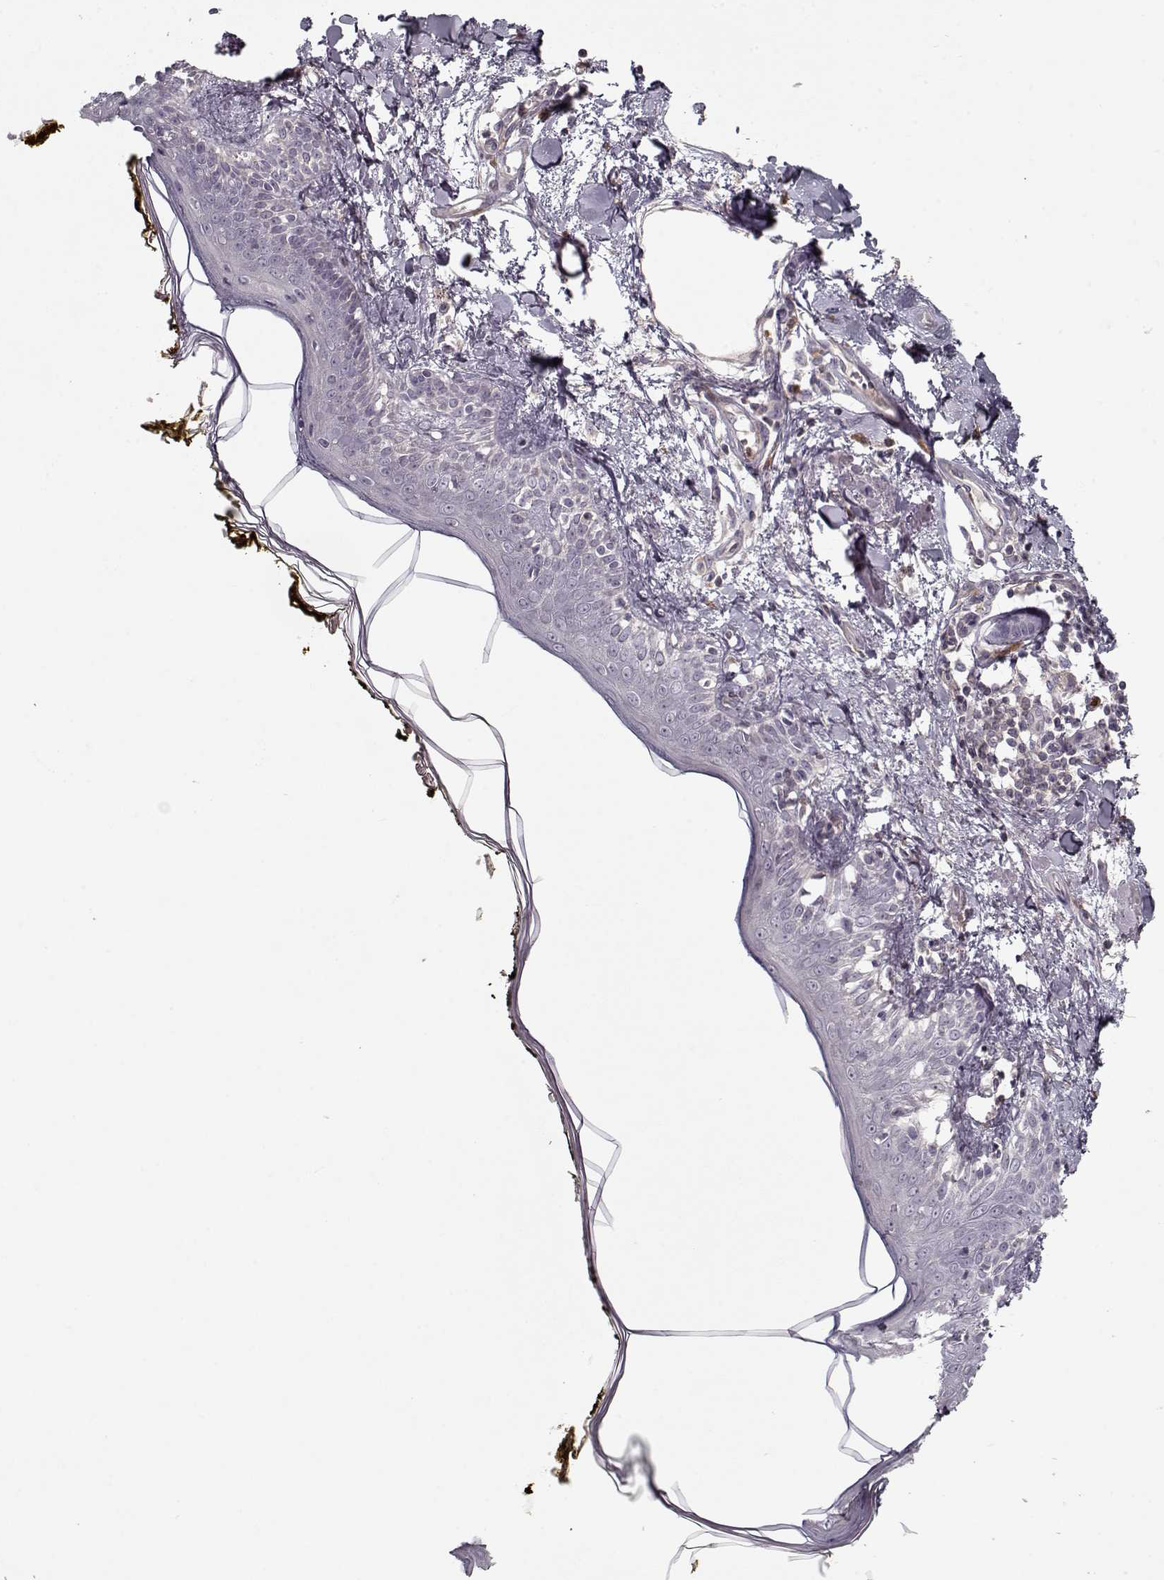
{"staining": {"intensity": "negative", "quantity": "none", "location": "none"}, "tissue": "skin", "cell_type": "Fibroblasts", "image_type": "normal", "snomed": [{"axis": "morphology", "description": "Normal tissue, NOS"}, {"axis": "topography", "description": "Skin"}], "caption": "This is an immunohistochemistry (IHC) histopathology image of normal skin. There is no positivity in fibroblasts.", "gene": "UNC13D", "patient": {"sex": "male", "age": 76}}